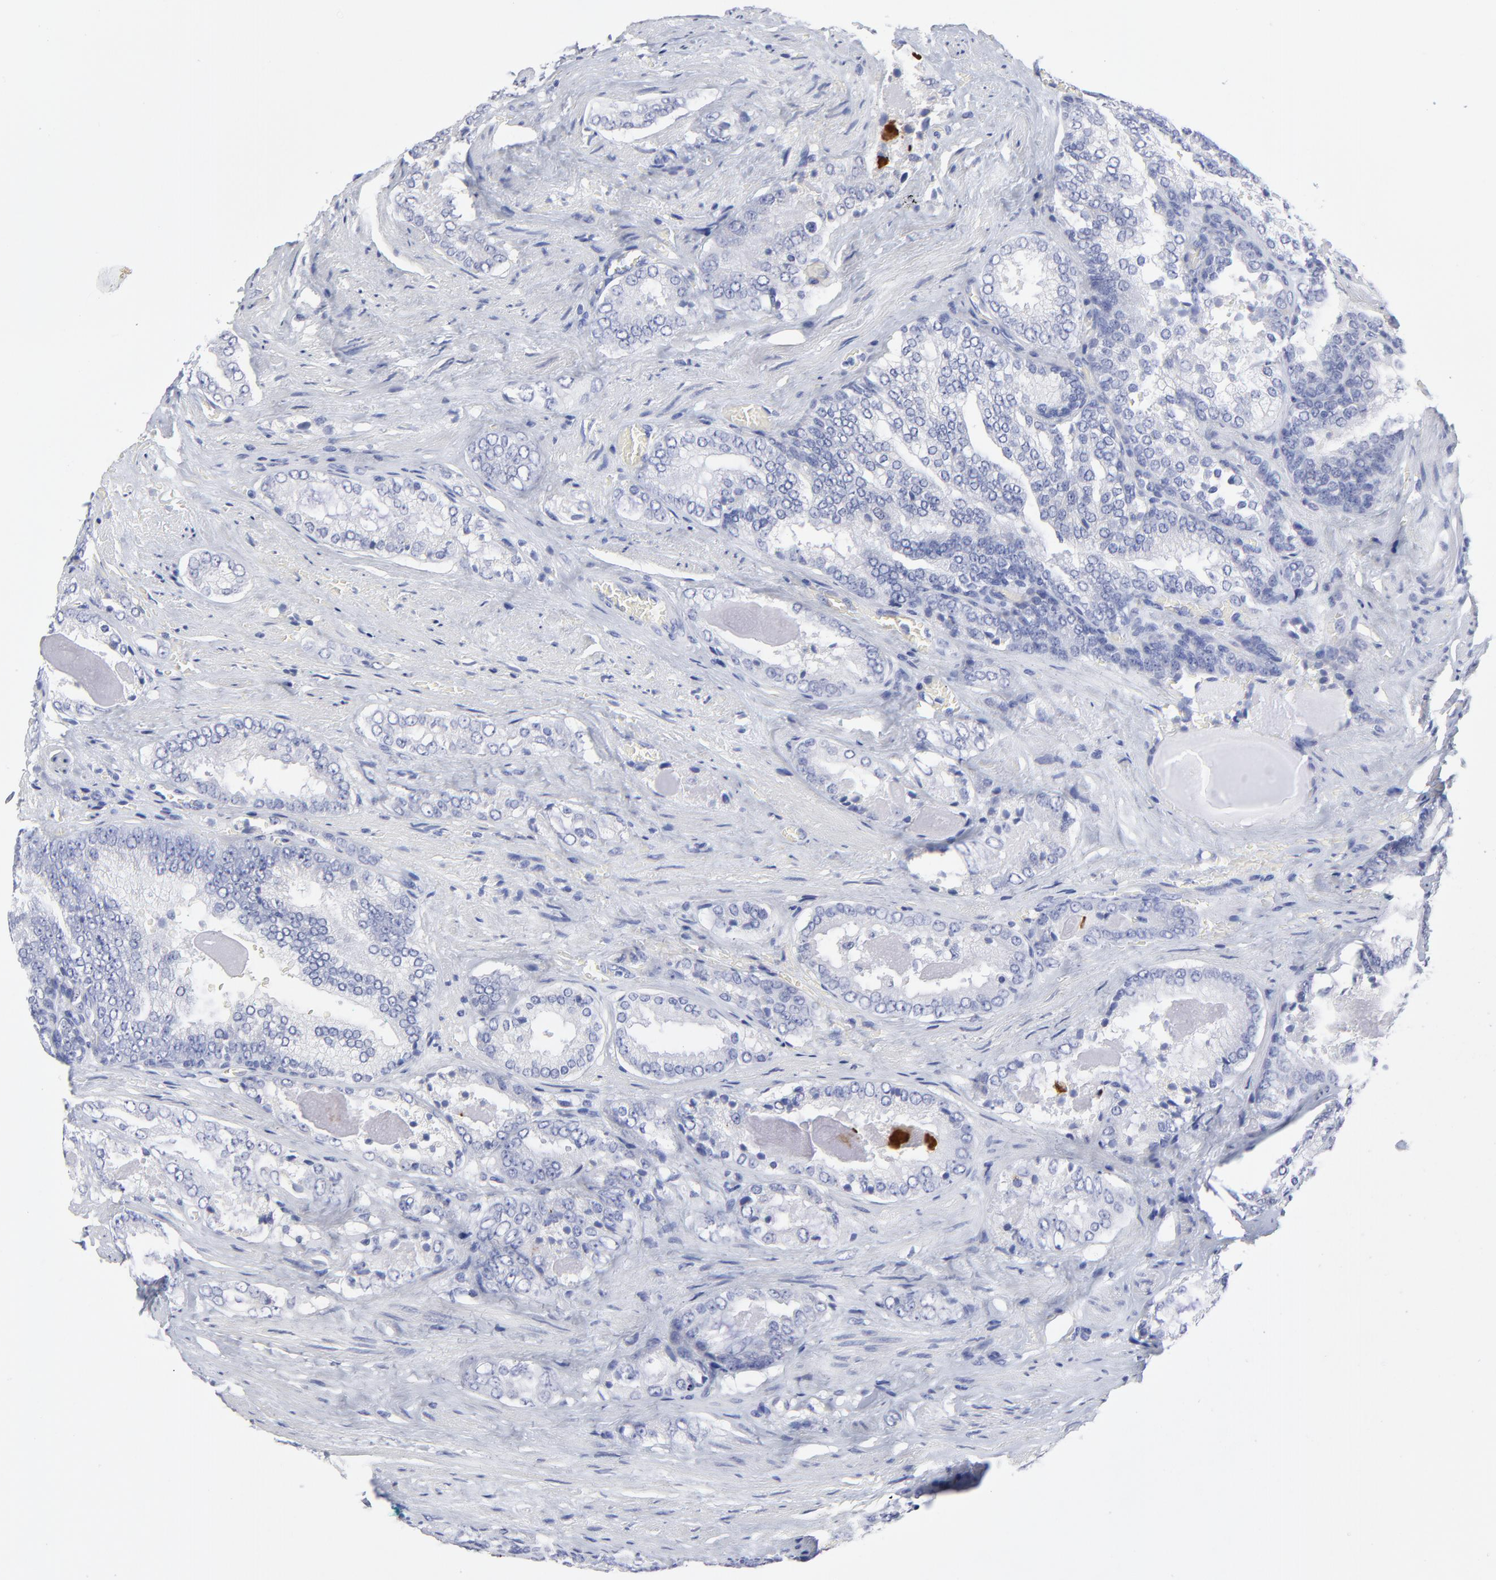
{"staining": {"intensity": "negative", "quantity": "none", "location": "none"}, "tissue": "prostate cancer", "cell_type": "Tumor cells", "image_type": "cancer", "snomed": [{"axis": "morphology", "description": "Adenocarcinoma, Medium grade"}, {"axis": "topography", "description": "Prostate"}], "caption": "Immunohistochemistry micrograph of prostate cancer stained for a protein (brown), which reveals no staining in tumor cells.", "gene": "DUSP9", "patient": {"sex": "male", "age": 60}}